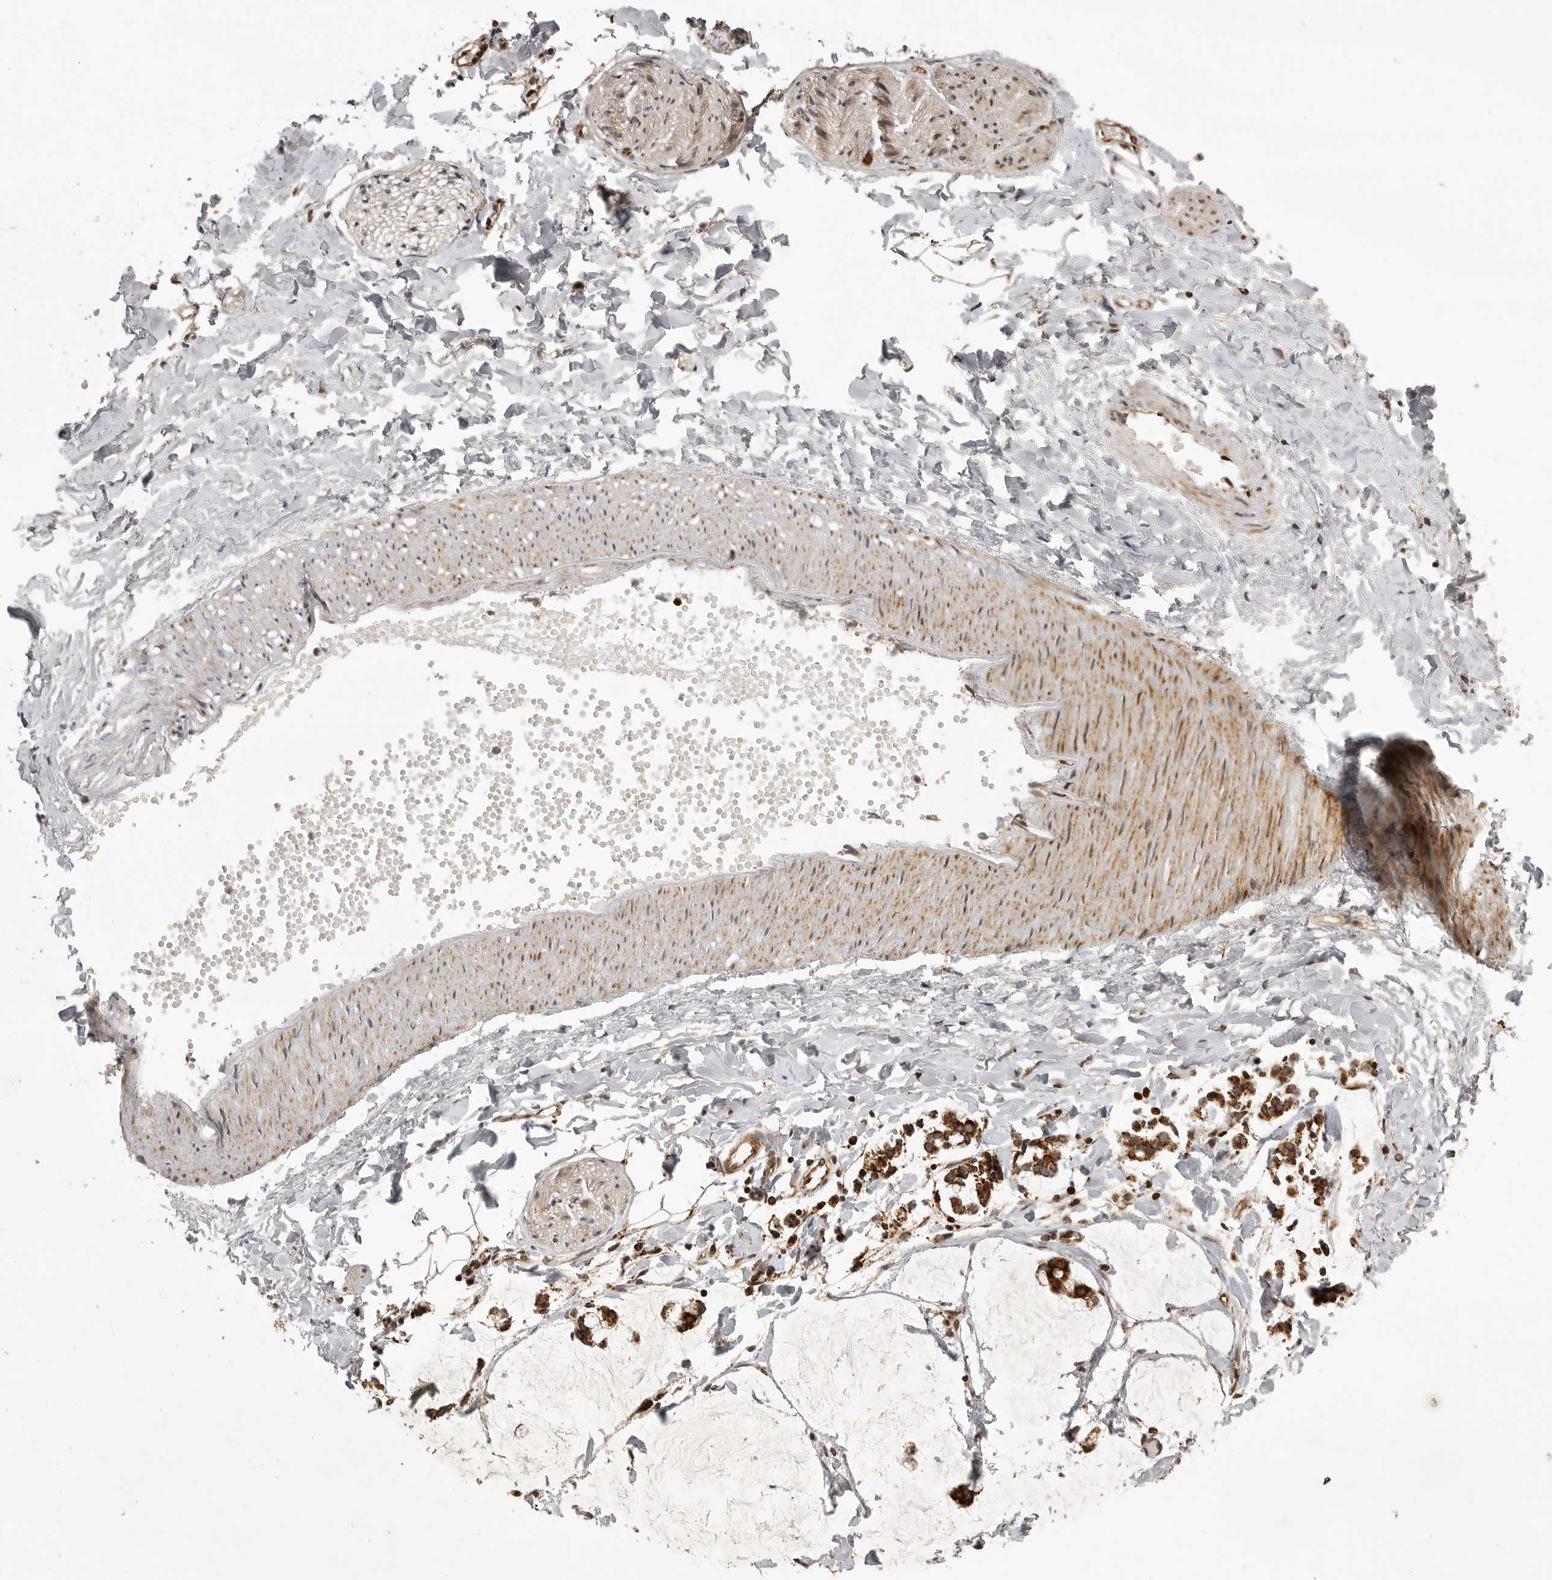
{"staining": {"intensity": "moderate", "quantity": "25%-75%", "location": "cytoplasmic/membranous"}, "tissue": "adipose tissue", "cell_type": "Adipocytes", "image_type": "normal", "snomed": [{"axis": "morphology", "description": "Normal tissue, NOS"}, {"axis": "morphology", "description": "Adenocarcinoma, NOS"}, {"axis": "topography", "description": "Colon"}, {"axis": "topography", "description": "Peripheral nerve tissue"}], "caption": "Immunohistochemistry micrograph of normal human adipose tissue stained for a protein (brown), which shows medium levels of moderate cytoplasmic/membranous positivity in approximately 25%-75% of adipocytes.", "gene": "NARS2", "patient": {"sex": "male", "age": 14}}